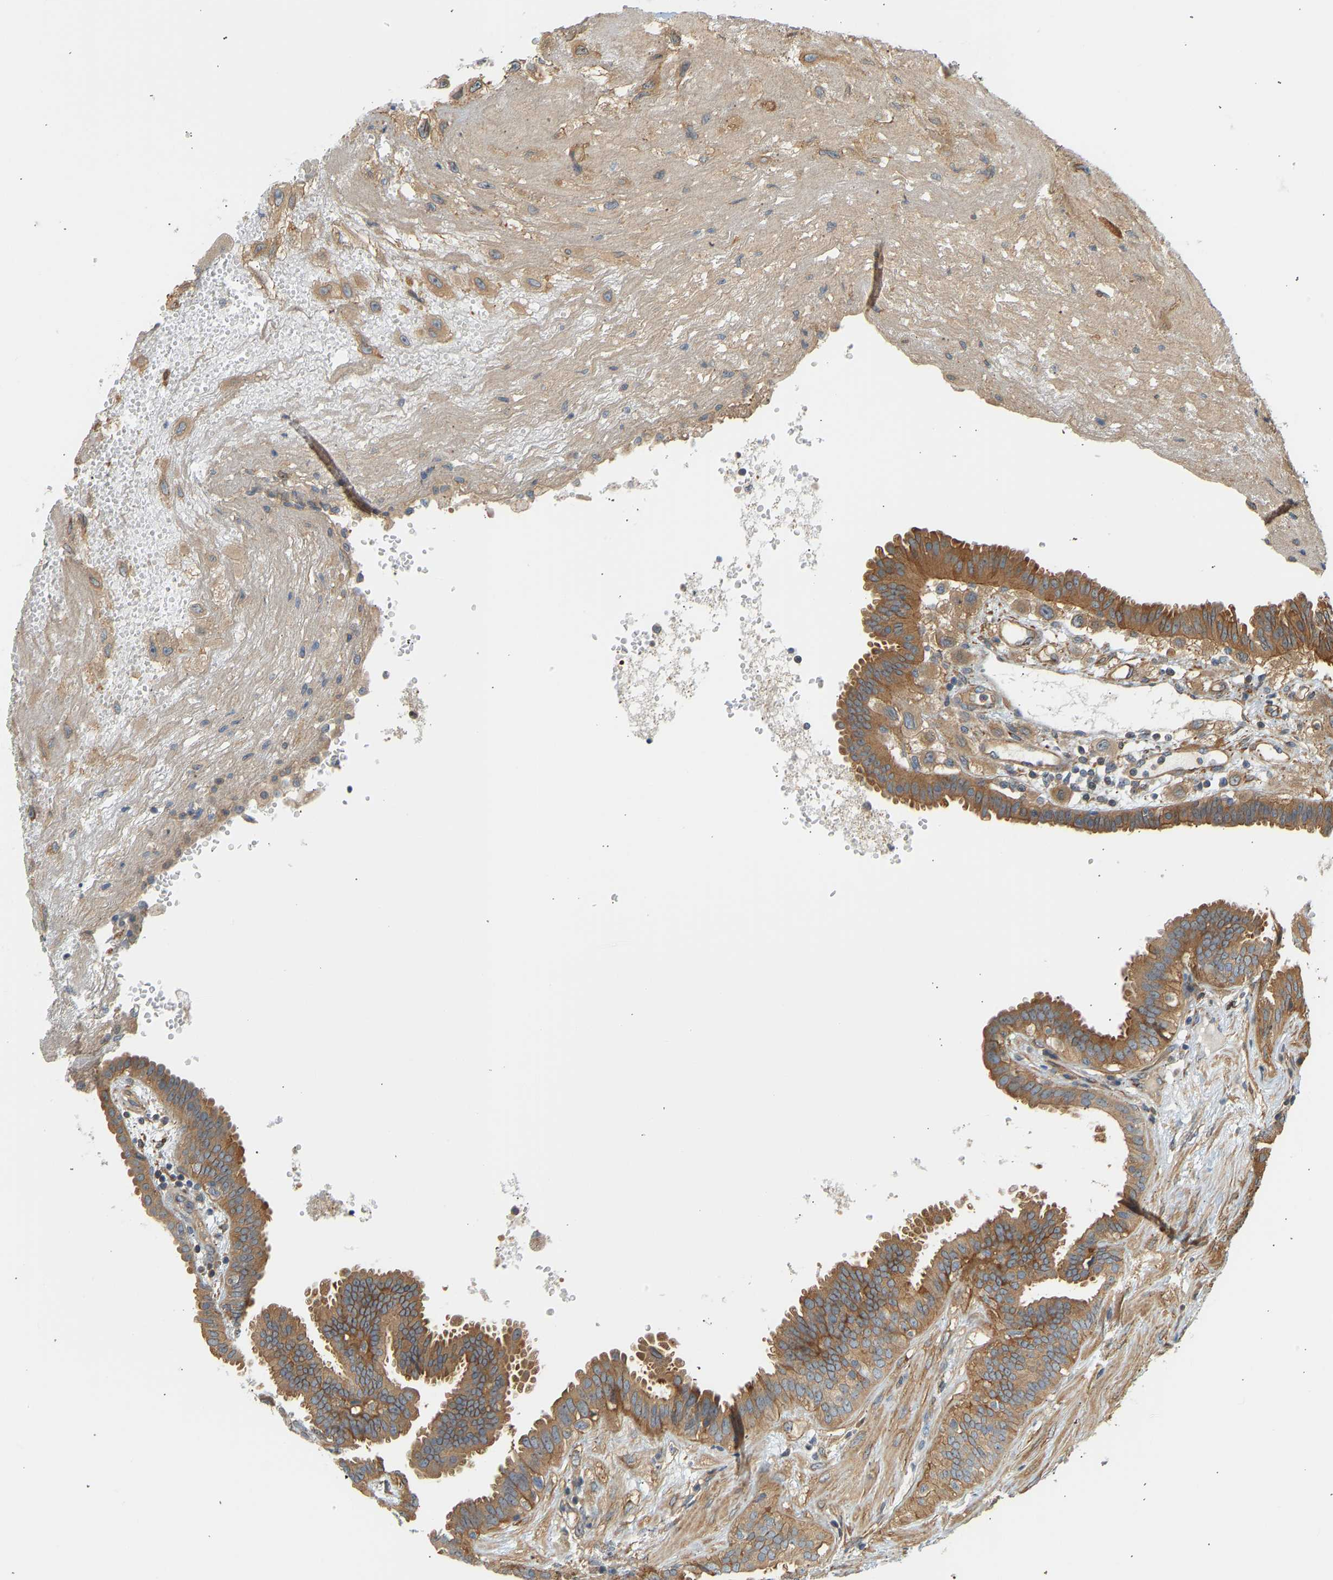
{"staining": {"intensity": "moderate", "quantity": ">75%", "location": "cytoplasmic/membranous"}, "tissue": "fallopian tube", "cell_type": "Glandular cells", "image_type": "normal", "snomed": [{"axis": "morphology", "description": "Normal tissue, NOS"}, {"axis": "topography", "description": "Fallopian tube"}, {"axis": "topography", "description": "Placenta"}], "caption": "Approximately >75% of glandular cells in normal fallopian tube demonstrate moderate cytoplasmic/membranous protein expression as visualized by brown immunohistochemical staining.", "gene": "CEP57", "patient": {"sex": "female", "age": 32}}